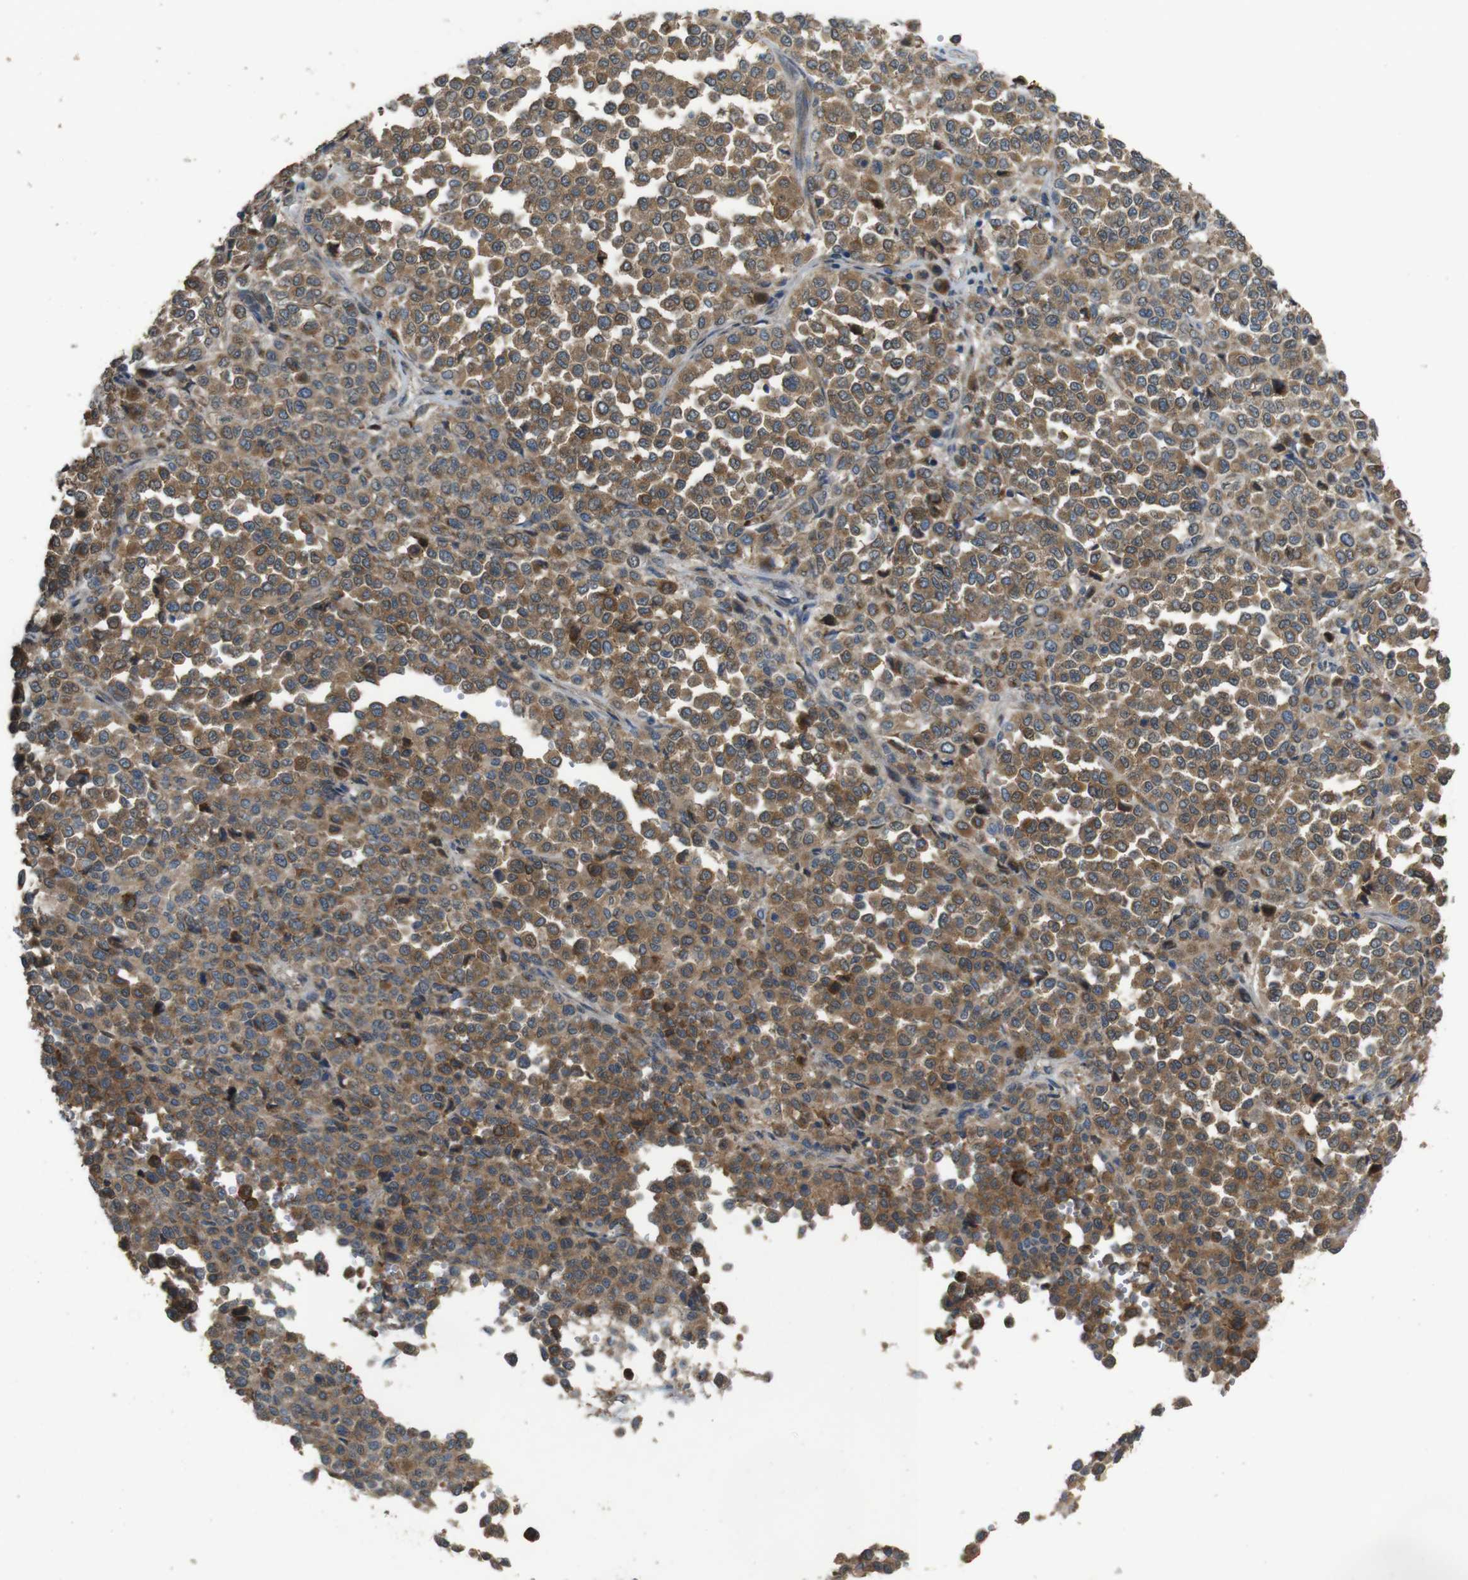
{"staining": {"intensity": "moderate", "quantity": ">75%", "location": "cytoplasmic/membranous"}, "tissue": "melanoma", "cell_type": "Tumor cells", "image_type": "cancer", "snomed": [{"axis": "morphology", "description": "Malignant melanoma, Metastatic site"}, {"axis": "topography", "description": "Pancreas"}], "caption": "Tumor cells exhibit medium levels of moderate cytoplasmic/membranous positivity in about >75% of cells in human malignant melanoma (metastatic site). (Brightfield microscopy of DAB IHC at high magnification).", "gene": "ARHGAP24", "patient": {"sex": "female", "age": 30}}